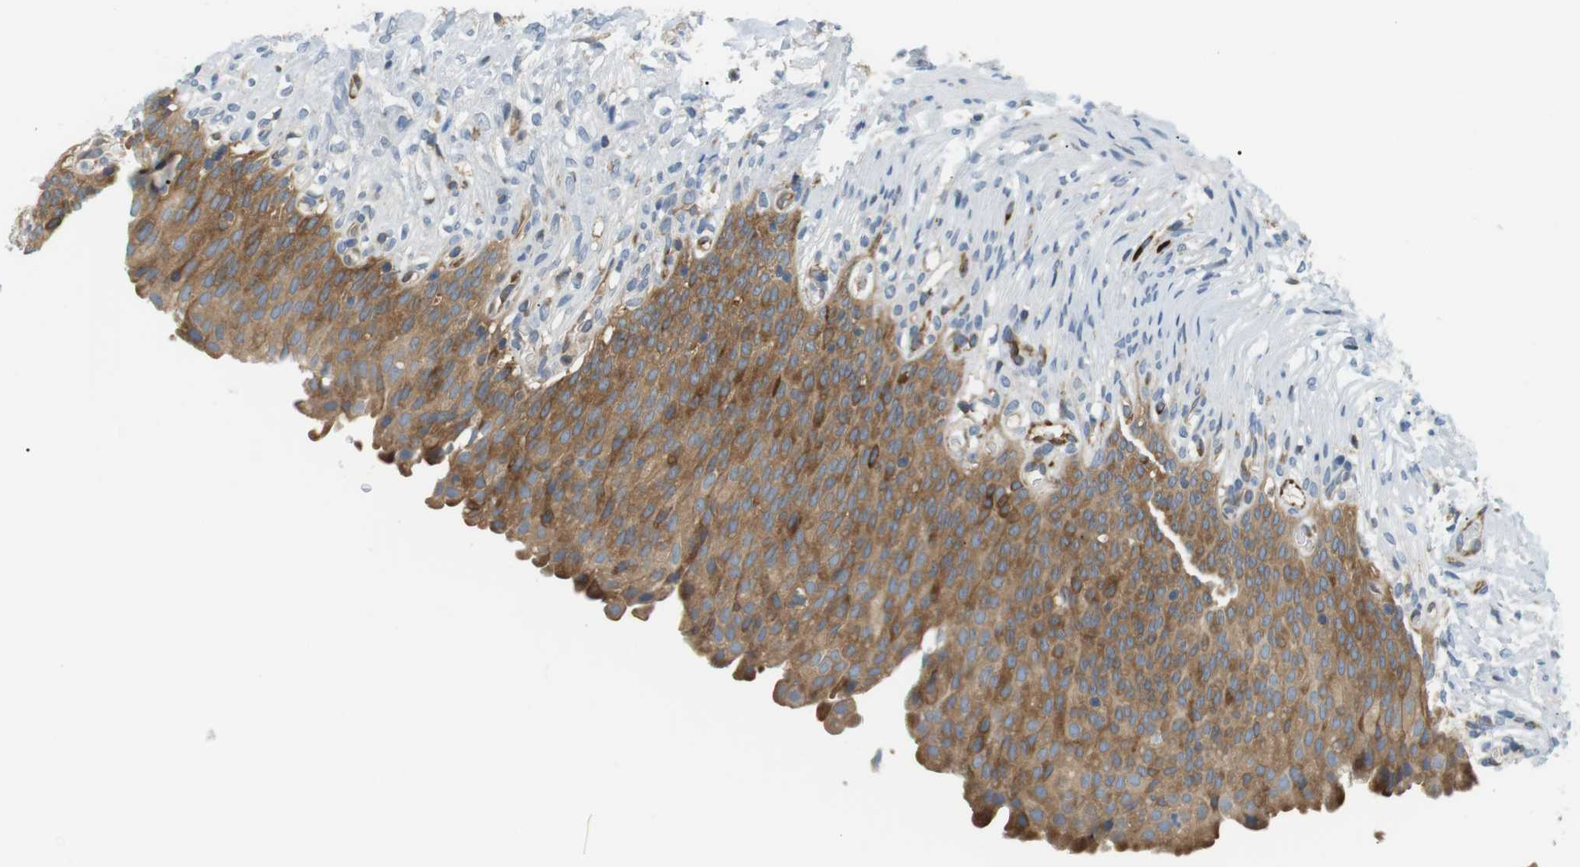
{"staining": {"intensity": "moderate", "quantity": ">75%", "location": "cytoplasmic/membranous"}, "tissue": "urinary bladder", "cell_type": "Urothelial cells", "image_type": "normal", "snomed": [{"axis": "morphology", "description": "Normal tissue, NOS"}, {"axis": "topography", "description": "Urinary bladder"}], "caption": "Protein staining of unremarkable urinary bladder demonstrates moderate cytoplasmic/membranous positivity in approximately >75% of urothelial cells. Using DAB (3,3'-diaminobenzidine) (brown) and hematoxylin (blue) stains, captured at high magnification using brightfield microscopy.", "gene": "TMEM200A", "patient": {"sex": "female", "age": 79}}